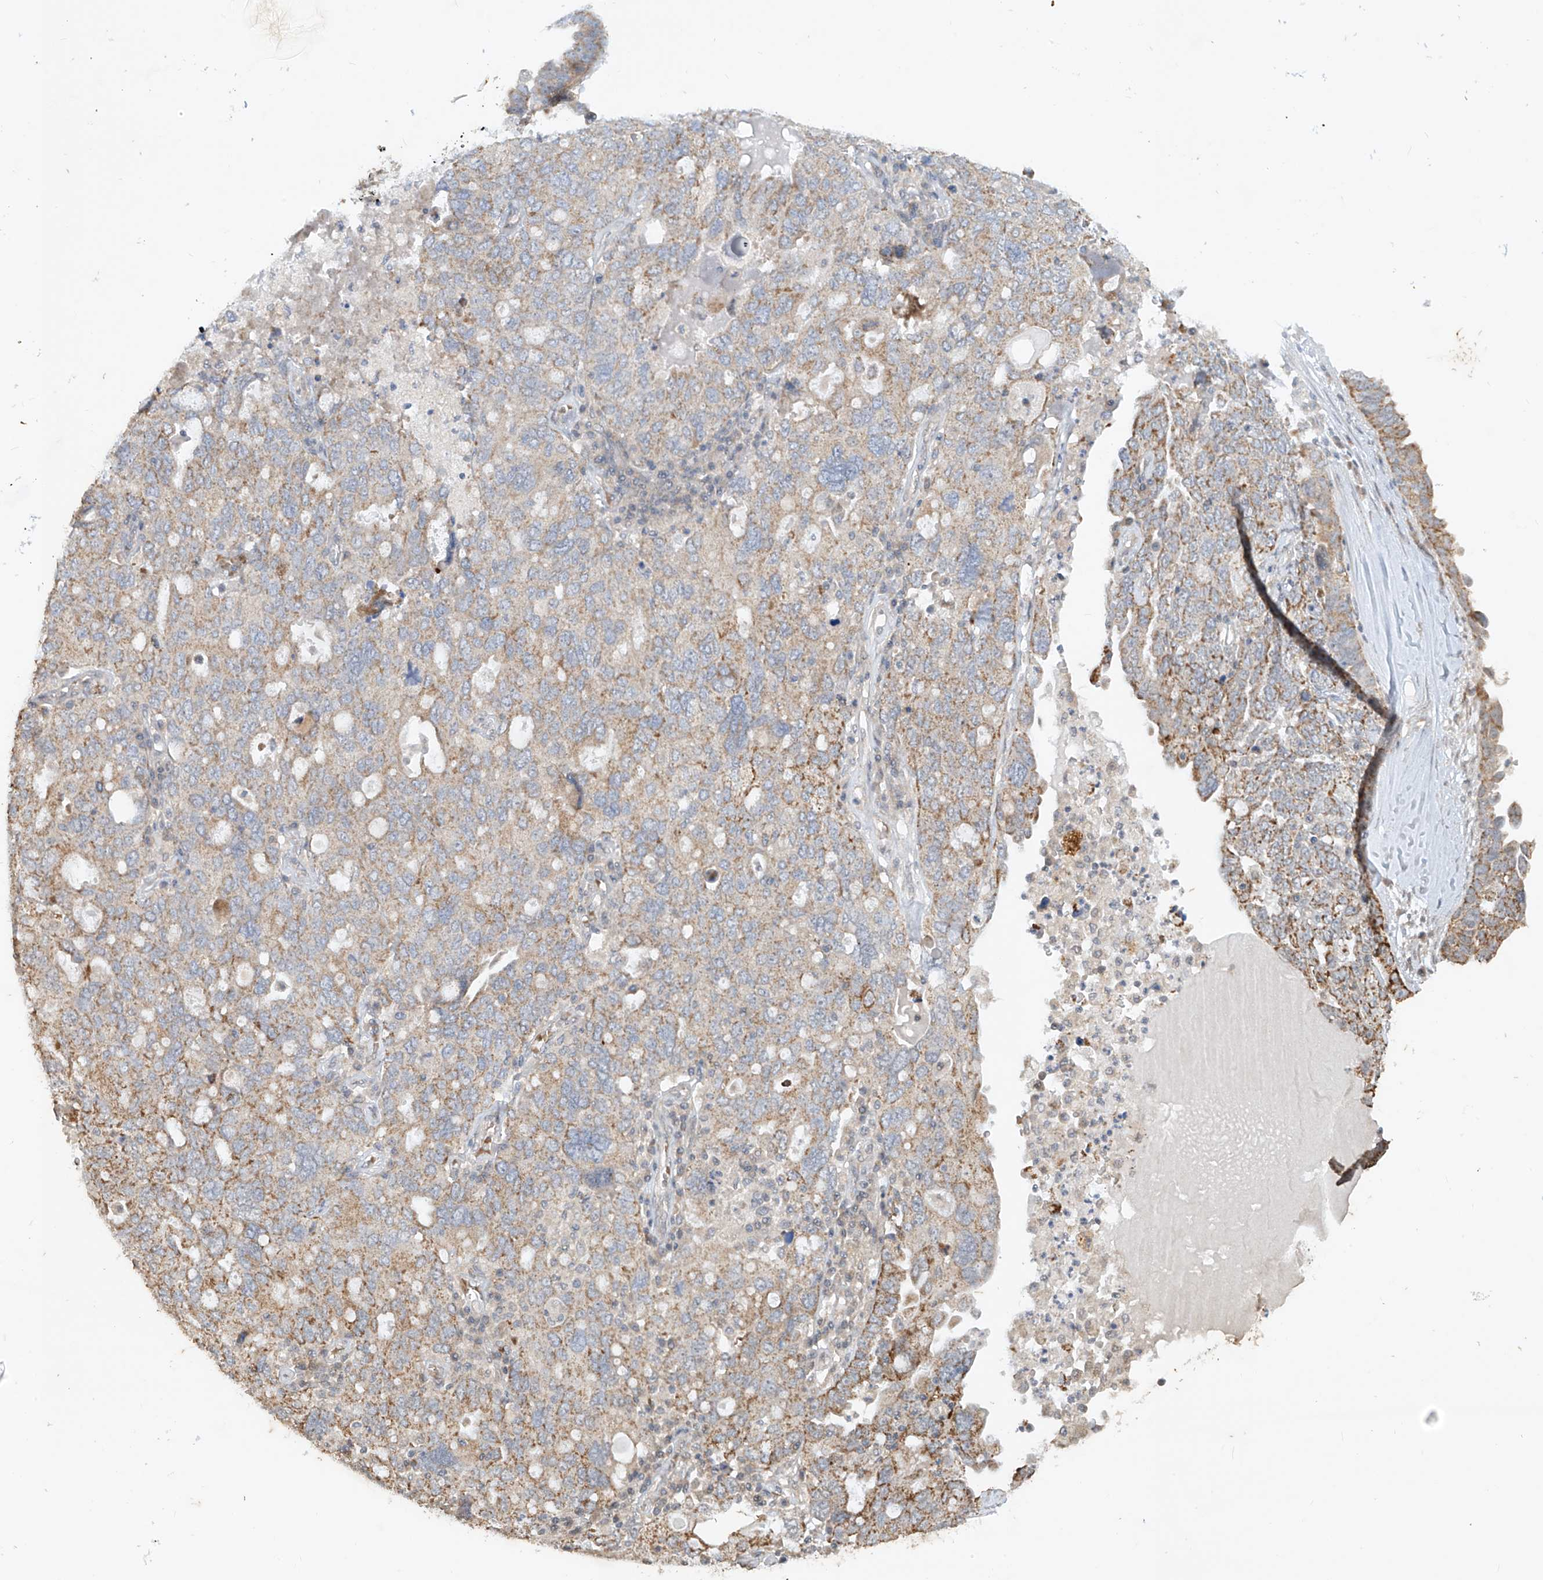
{"staining": {"intensity": "moderate", "quantity": "25%-75%", "location": "cytoplasmic/membranous"}, "tissue": "ovarian cancer", "cell_type": "Tumor cells", "image_type": "cancer", "snomed": [{"axis": "morphology", "description": "Carcinoma, endometroid"}, {"axis": "topography", "description": "Ovary"}], "caption": "DAB (3,3'-diaminobenzidine) immunohistochemical staining of human ovarian cancer displays moderate cytoplasmic/membranous protein staining in approximately 25%-75% of tumor cells.", "gene": "MTUS2", "patient": {"sex": "female", "age": 62}}